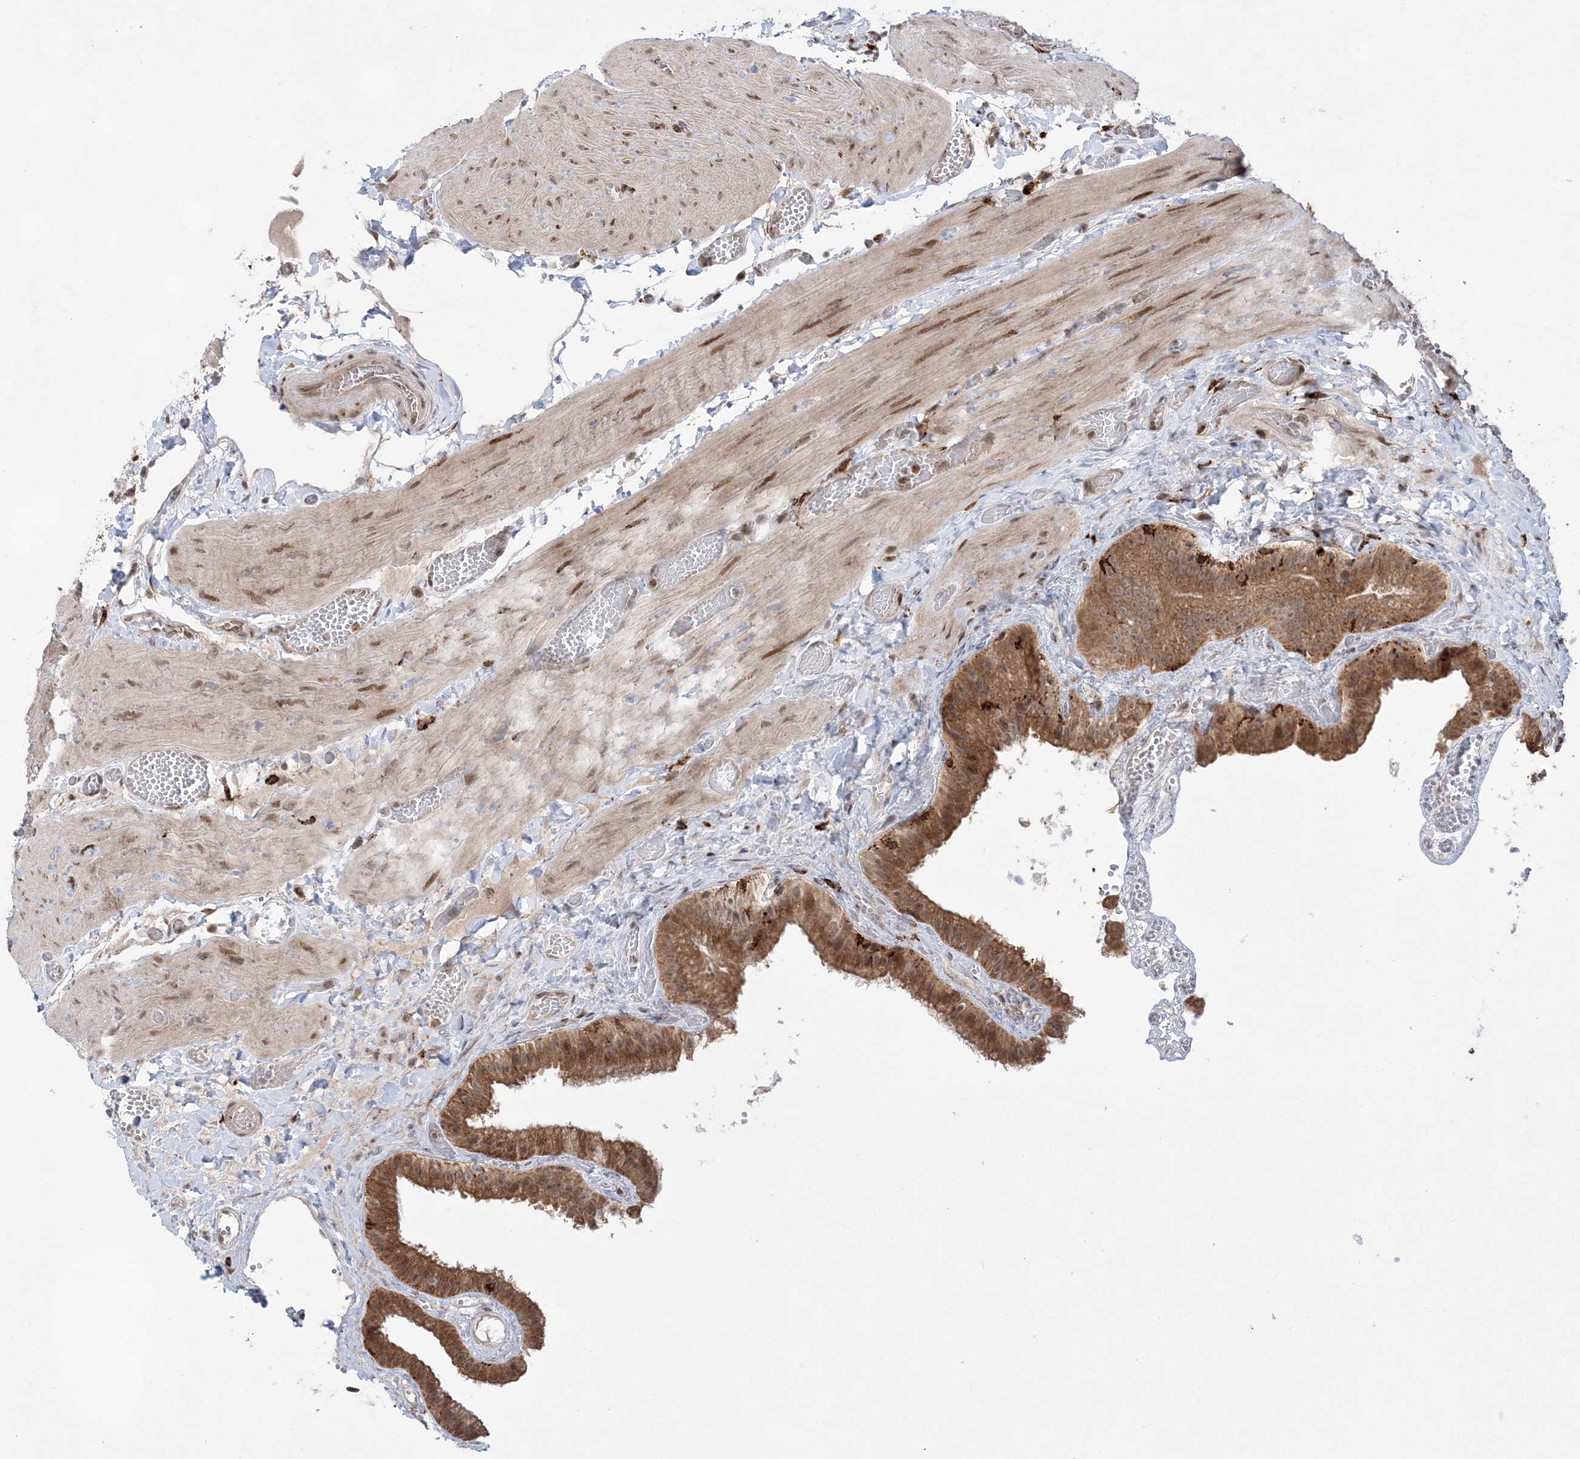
{"staining": {"intensity": "moderate", "quantity": ">75%", "location": "cytoplasmic/membranous"}, "tissue": "gallbladder", "cell_type": "Glandular cells", "image_type": "normal", "snomed": [{"axis": "morphology", "description": "Normal tissue, NOS"}, {"axis": "topography", "description": "Gallbladder"}], "caption": "DAB (3,3'-diaminobenzidine) immunohistochemical staining of normal gallbladder displays moderate cytoplasmic/membranous protein staining in approximately >75% of glandular cells. The protein of interest is stained brown, and the nuclei are stained in blue (DAB (3,3'-diaminobenzidine) IHC with brightfield microscopy, high magnification).", "gene": "ANAPC15", "patient": {"sex": "female", "age": 64}}